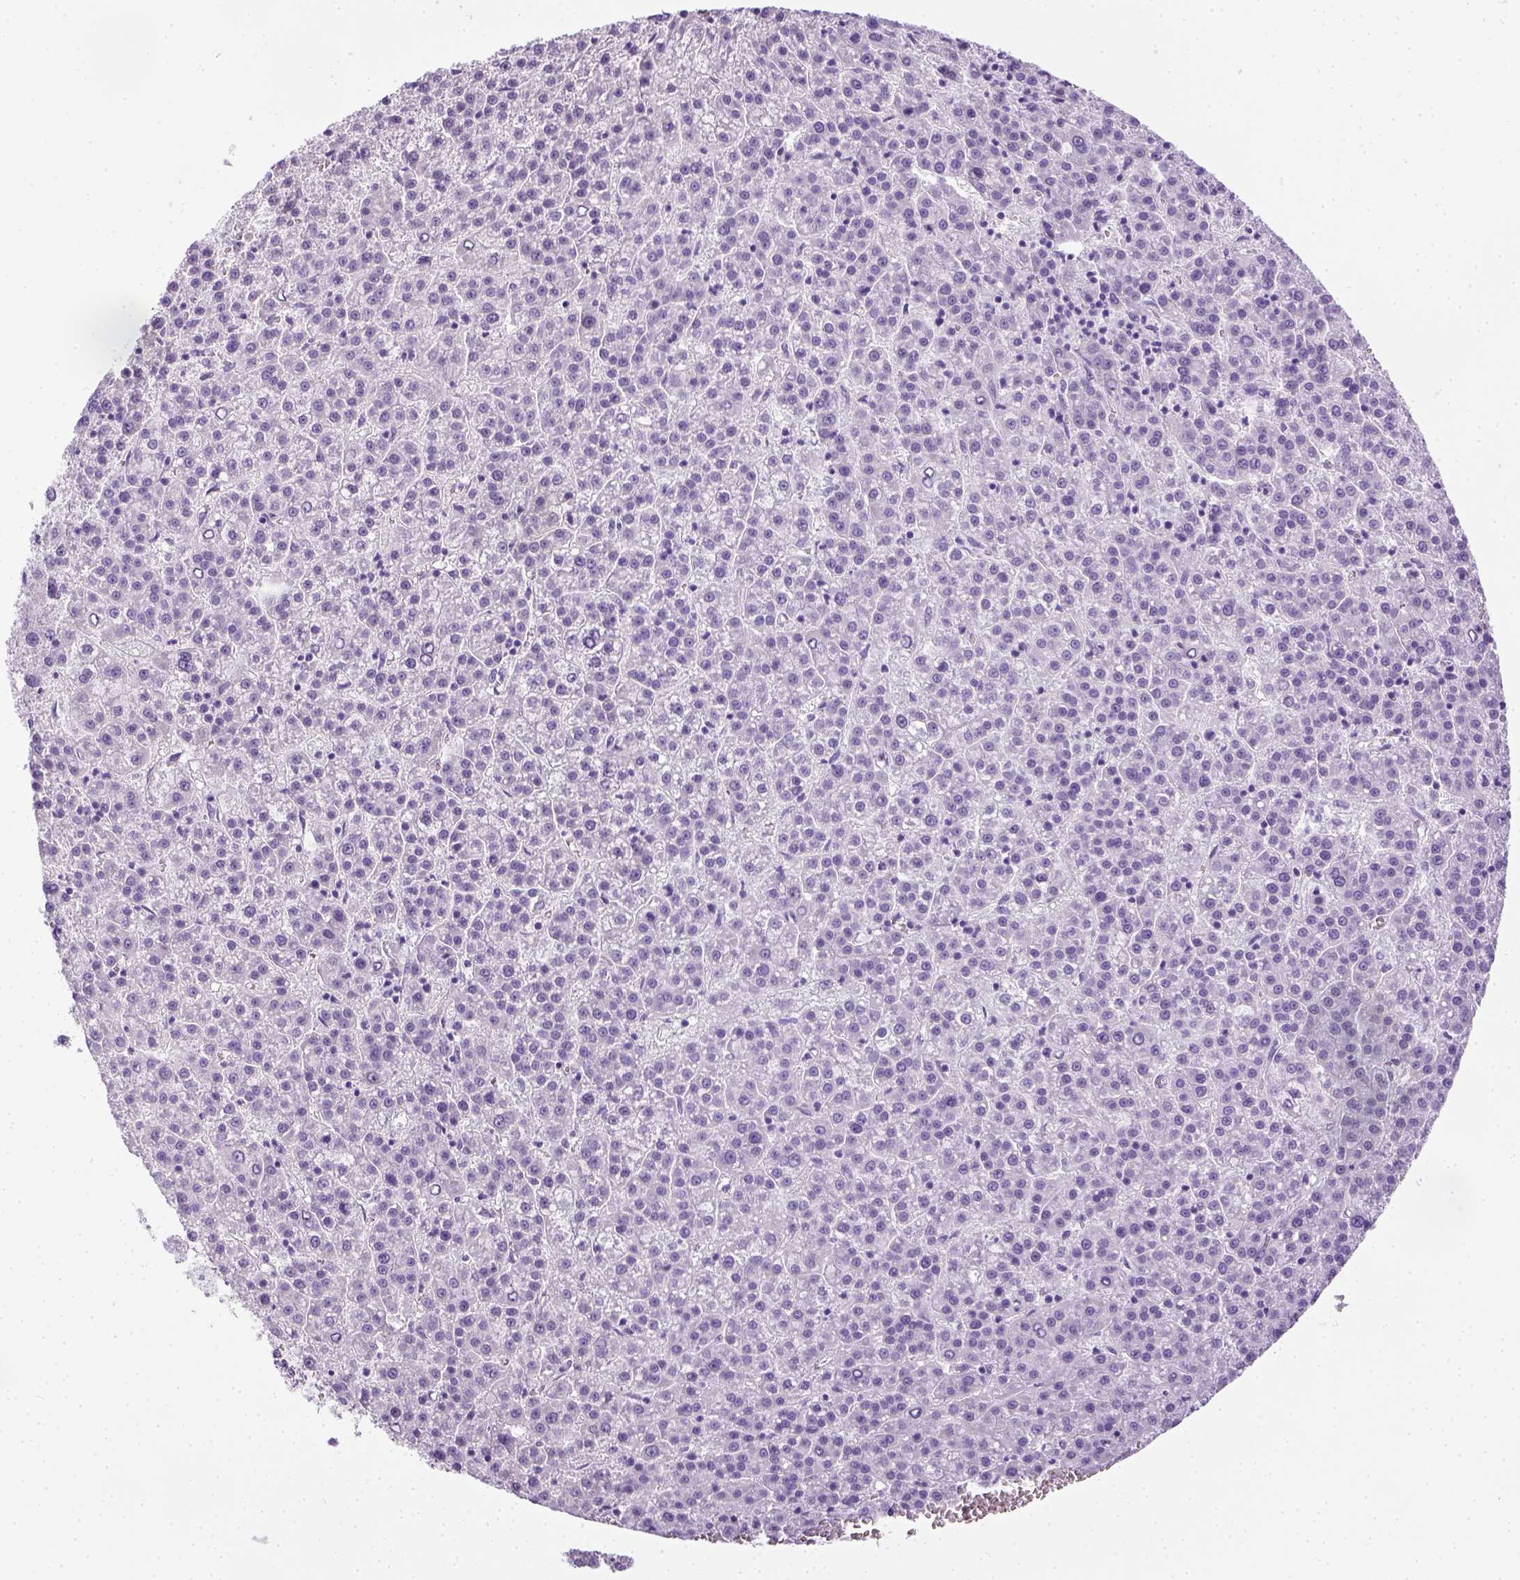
{"staining": {"intensity": "negative", "quantity": "none", "location": "none"}, "tissue": "liver cancer", "cell_type": "Tumor cells", "image_type": "cancer", "snomed": [{"axis": "morphology", "description": "Carcinoma, Hepatocellular, NOS"}, {"axis": "topography", "description": "Liver"}], "caption": "Liver hepatocellular carcinoma was stained to show a protein in brown. There is no significant positivity in tumor cells.", "gene": "LGSN", "patient": {"sex": "female", "age": 58}}